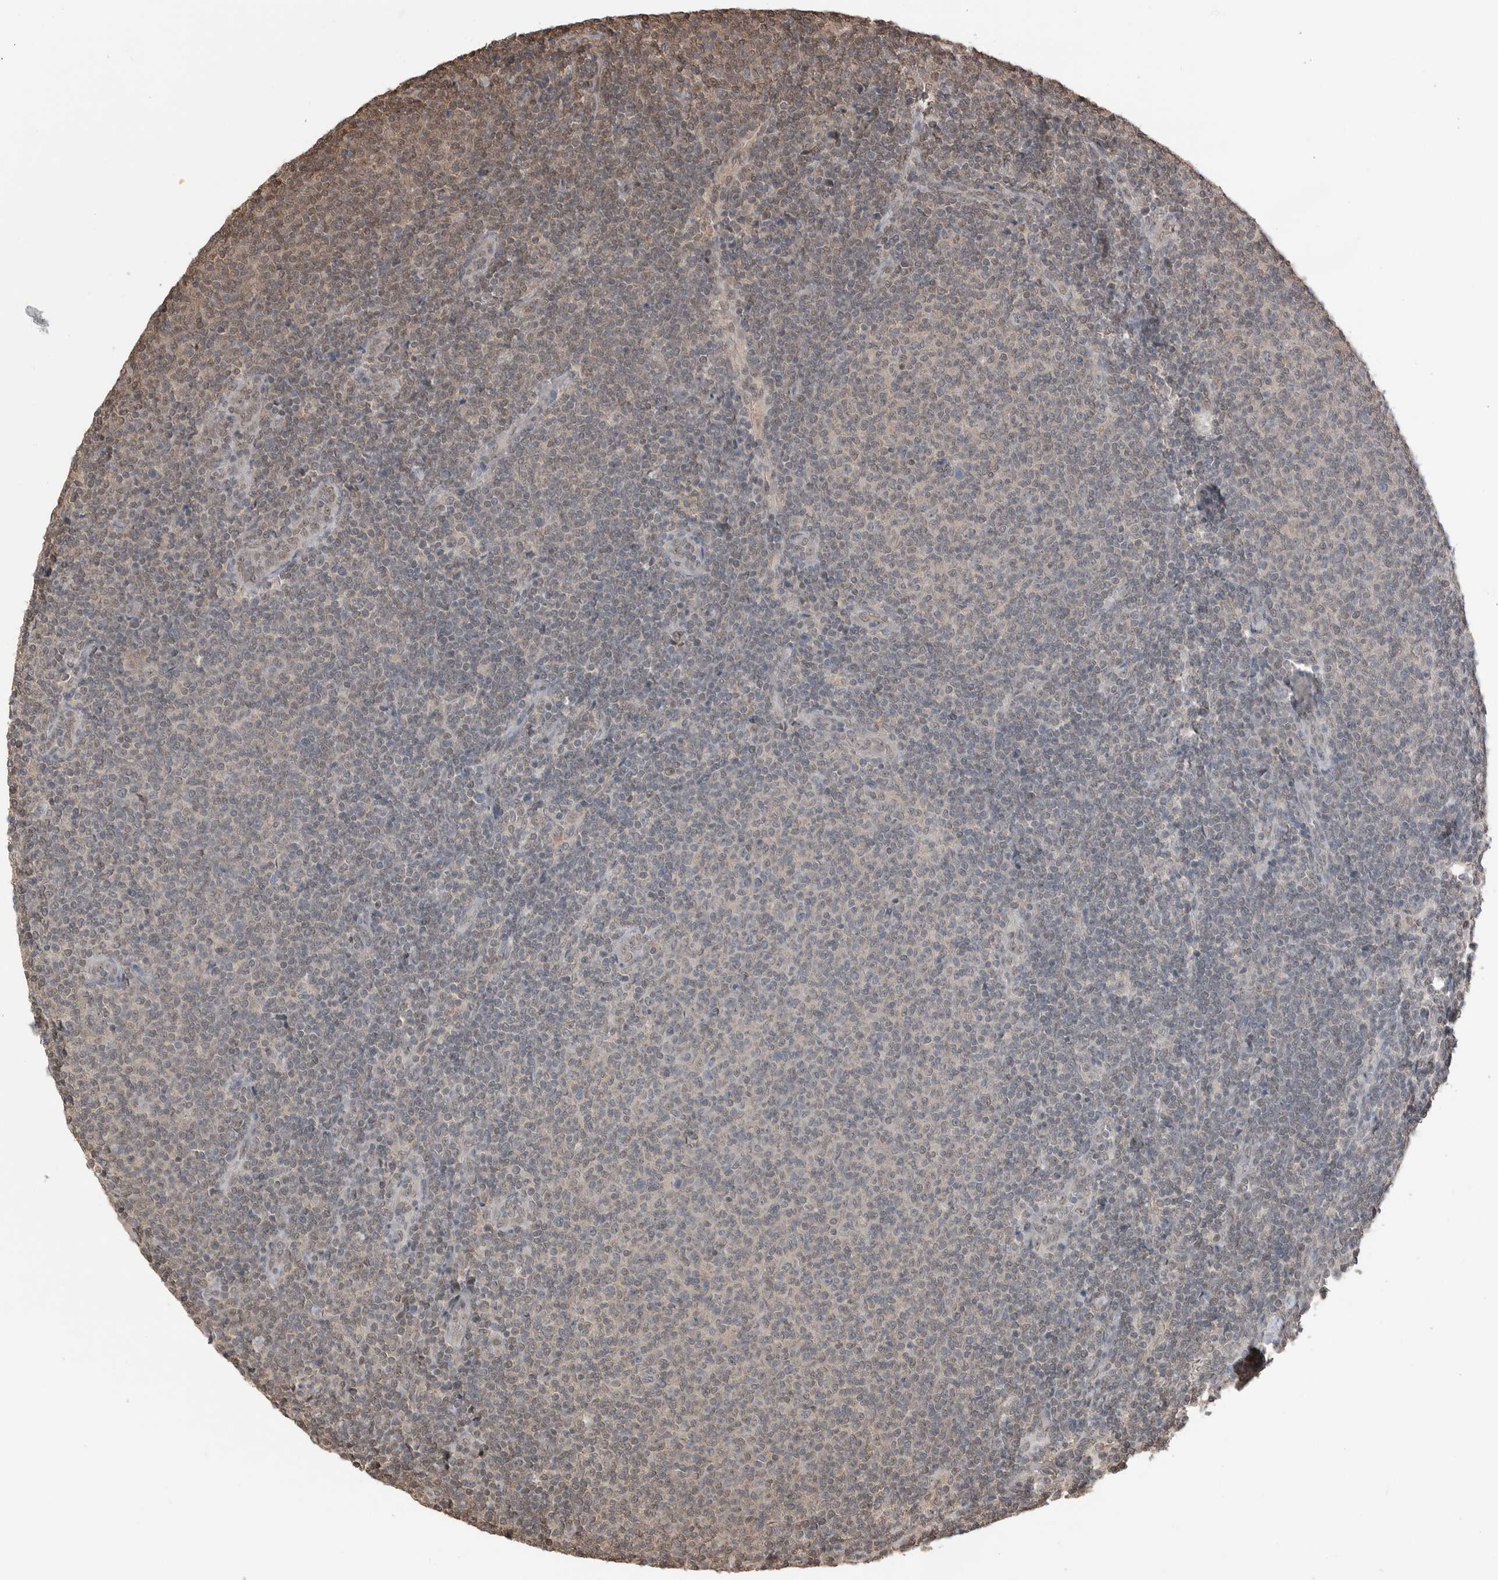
{"staining": {"intensity": "weak", "quantity": "<25%", "location": "nuclear"}, "tissue": "lymphoma", "cell_type": "Tumor cells", "image_type": "cancer", "snomed": [{"axis": "morphology", "description": "Malignant lymphoma, non-Hodgkin's type, Low grade"}, {"axis": "topography", "description": "Lymph node"}], "caption": "This is an immunohistochemistry (IHC) micrograph of low-grade malignant lymphoma, non-Hodgkin's type. There is no expression in tumor cells.", "gene": "PEAK1", "patient": {"sex": "male", "age": 66}}